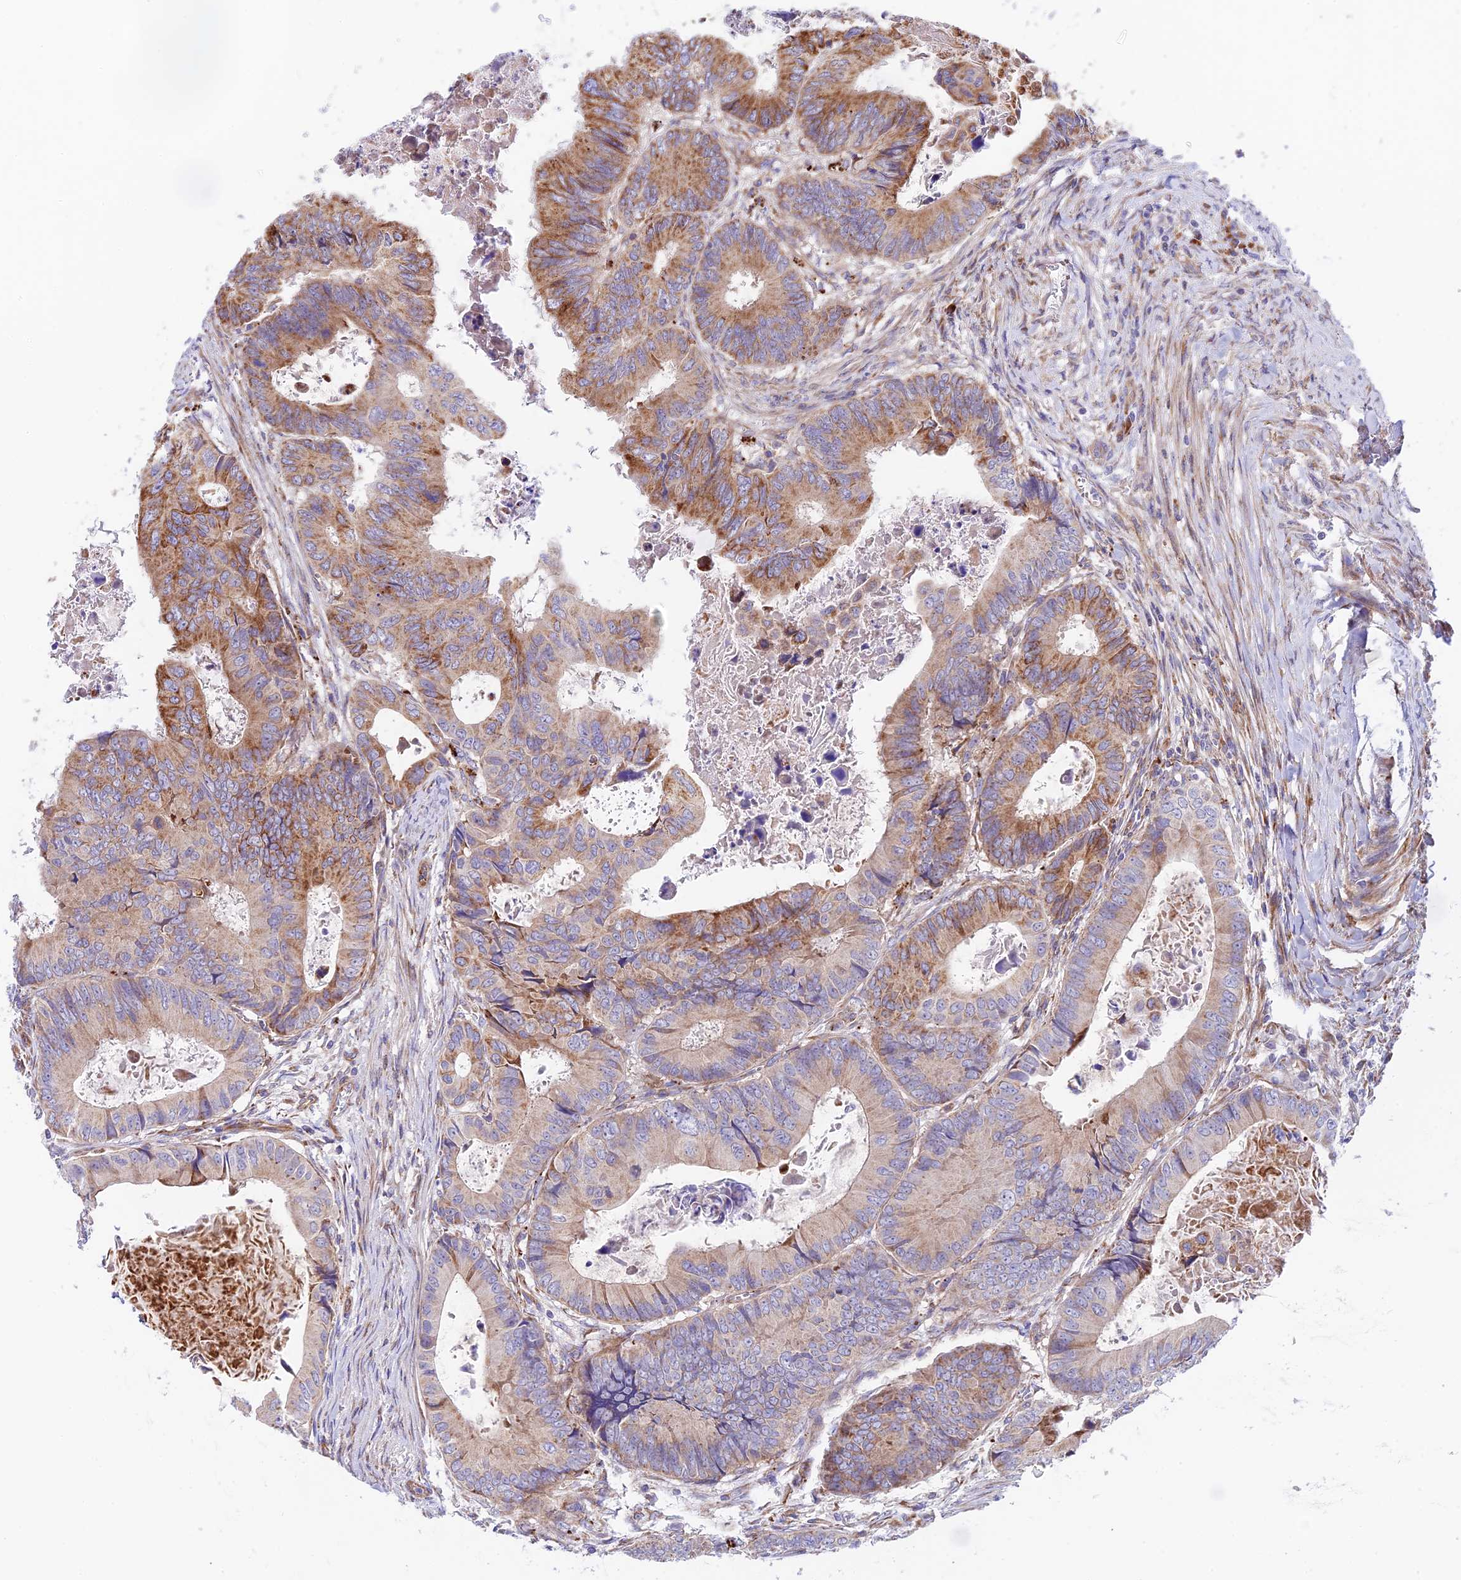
{"staining": {"intensity": "moderate", "quantity": "25%-75%", "location": "cytoplasmic/membranous"}, "tissue": "colorectal cancer", "cell_type": "Tumor cells", "image_type": "cancer", "snomed": [{"axis": "morphology", "description": "Adenocarcinoma, NOS"}, {"axis": "topography", "description": "Colon"}], "caption": "Tumor cells demonstrate medium levels of moderate cytoplasmic/membranous positivity in approximately 25%-75% of cells in colorectal cancer (adenocarcinoma).", "gene": "VPS13C", "patient": {"sex": "male", "age": 85}}